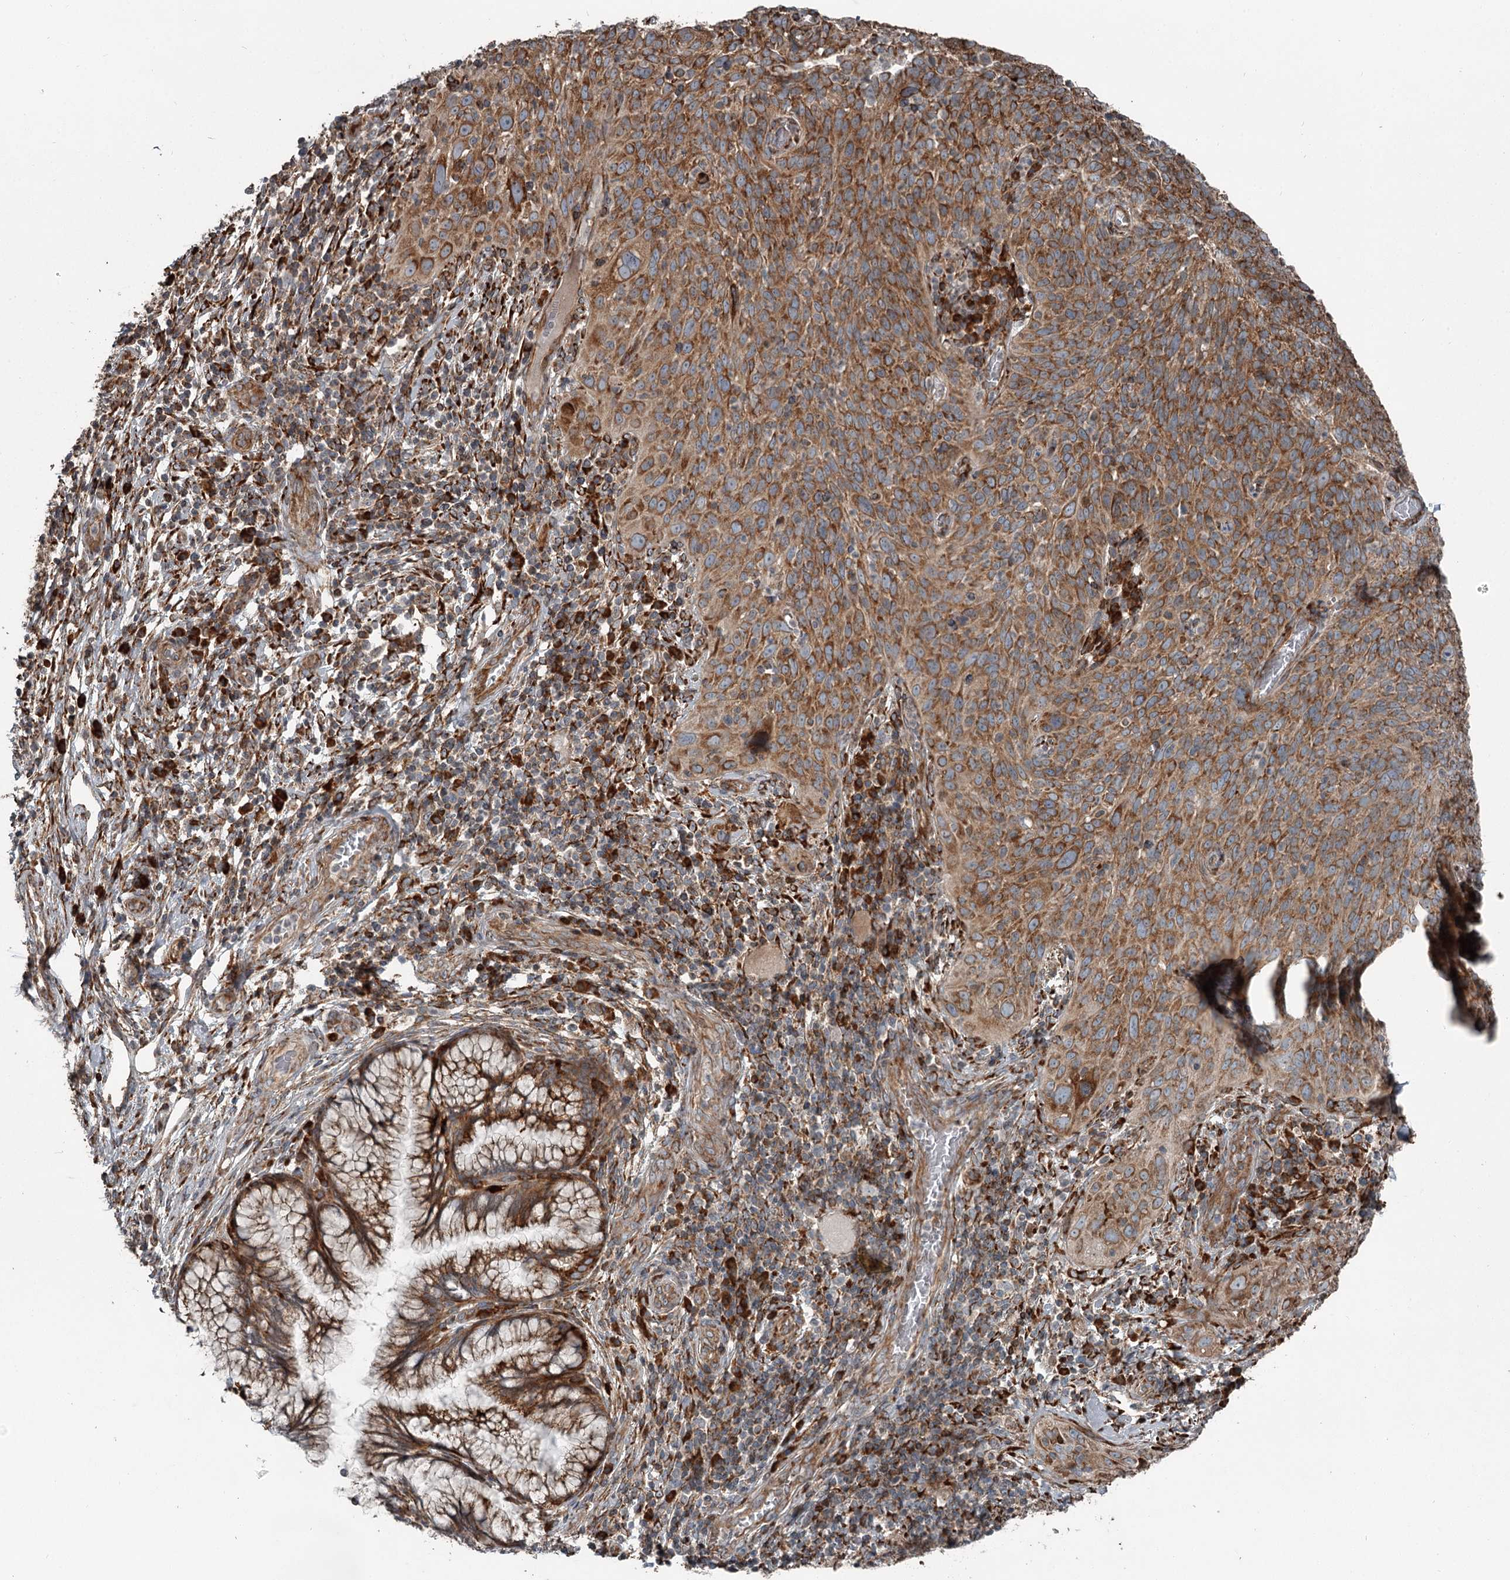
{"staining": {"intensity": "moderate", "quantity": ">75%", "location": "cytoplasmic/membranous"}, "tissue": "cervical cancer", "cell_type": "Tumor cells", "image_type": "cancer", "snomed": [{"axis": "morphology", "description": "Squamous cell carcinoma, NOS"}, {"axis": "topography", "description": "Cervix"}], "caption": "Brown immunohistochemical staining in human squamous cell carcinoma (cervical) displays moderate cytoplasmic/membranous expression in approximately >75% of tumor cells. (DAB (3,3'-diaminobenzidine) = brown stain, brightfield microscopy at high magnification).", "gene": "RASSF8", "patient": {"sex": "female", "age": 31}}